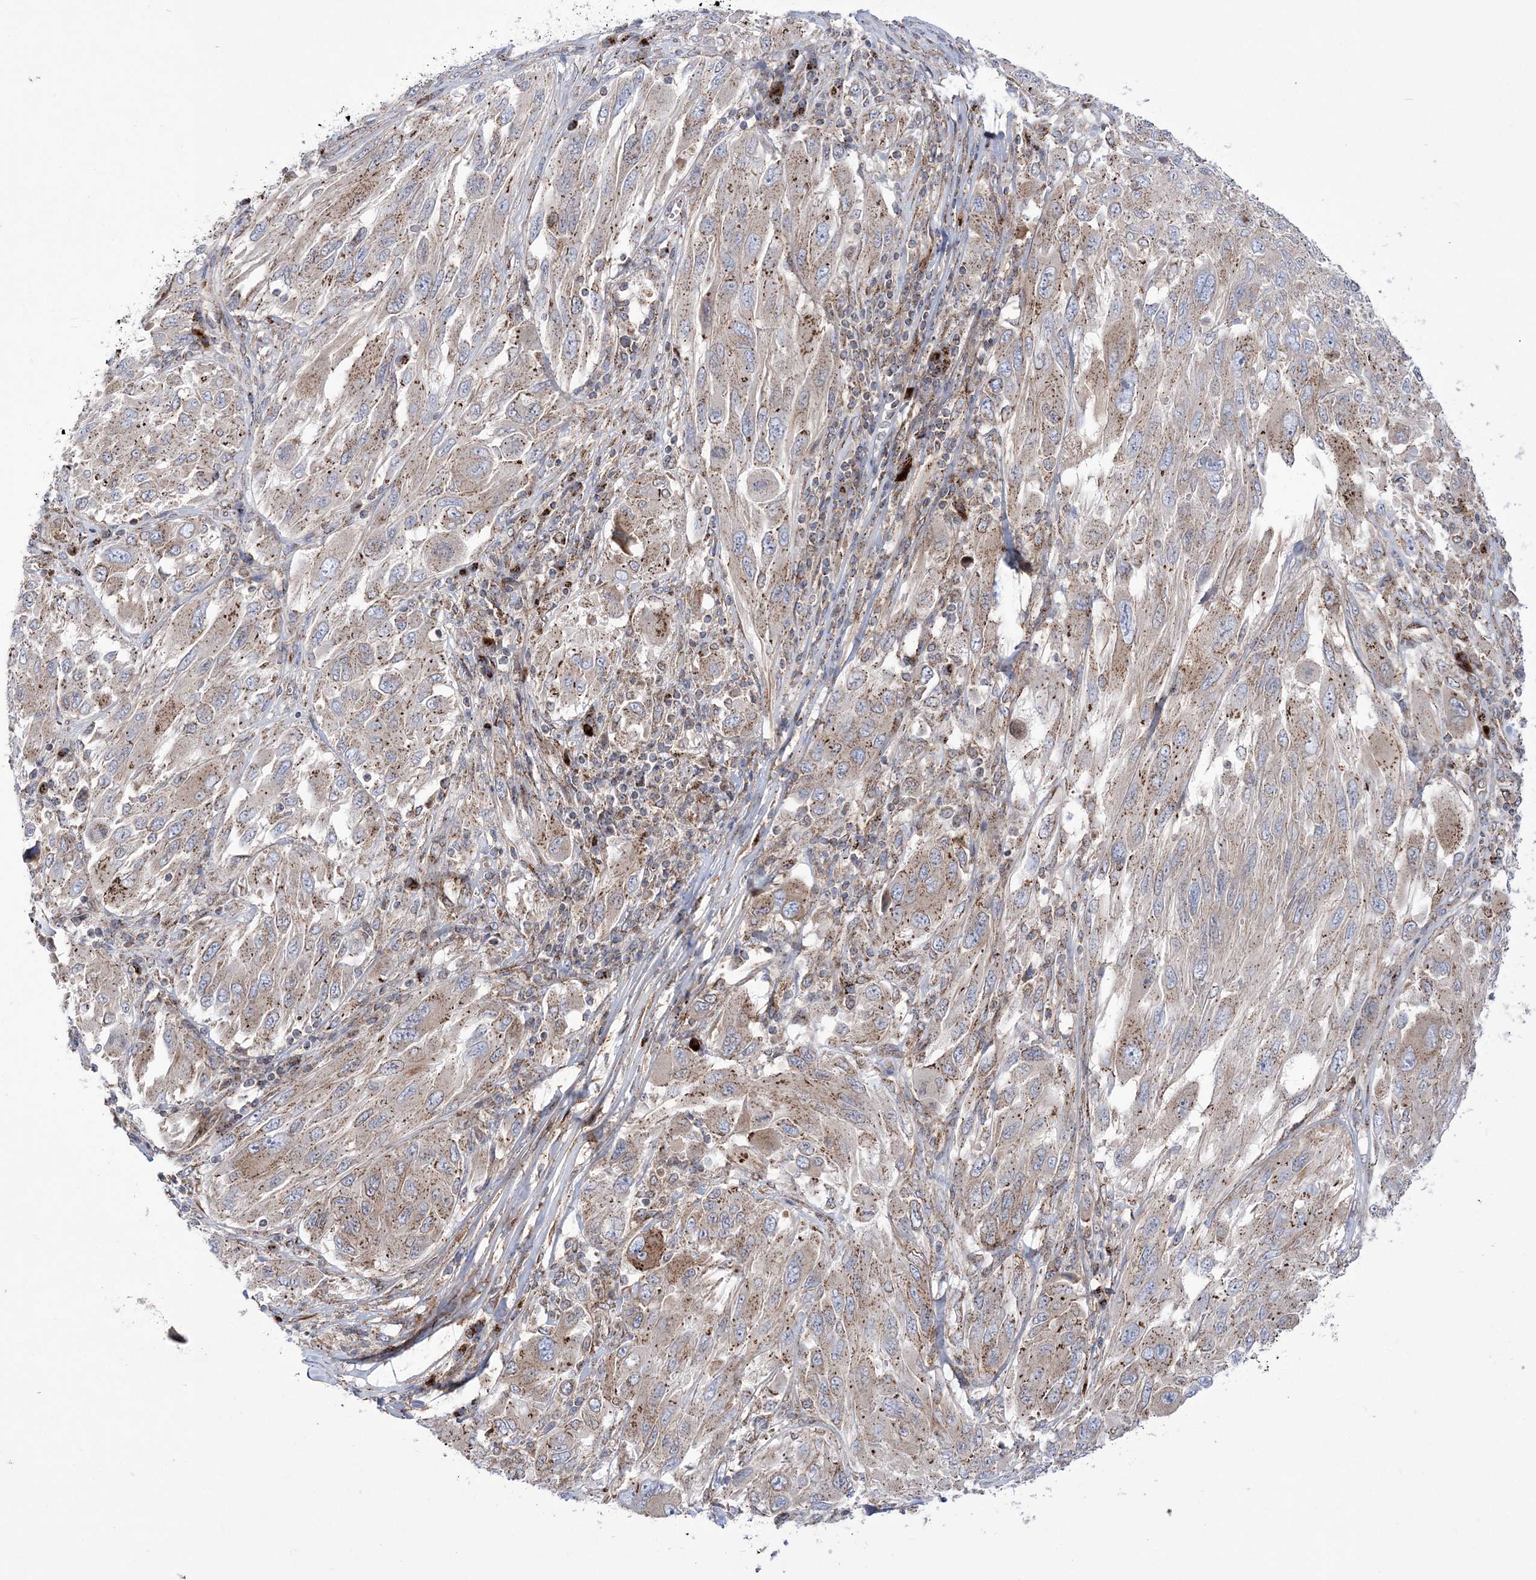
{"staining": {"intensity": "weak", "quantity": ">75%", "location": "cytoplasmic/membranous"}, "tissue": "melanoma", "cell_type": "Tumor cells", "image_type": "cancer", "snomed": [{"axis": "morphology", "description": "Malignant melanoma, NOS"}, {"axis": "topography", "description": "Skin"}], "caption": "Protein expression analysis of human malignant melanoma reveals weak cytoplasmic/membranous positivity in approximately >75% of tumor cells. Nuclei are stained in blue.", "gene": "COPB2", "patient": {"sex": "female", "age": 91}}